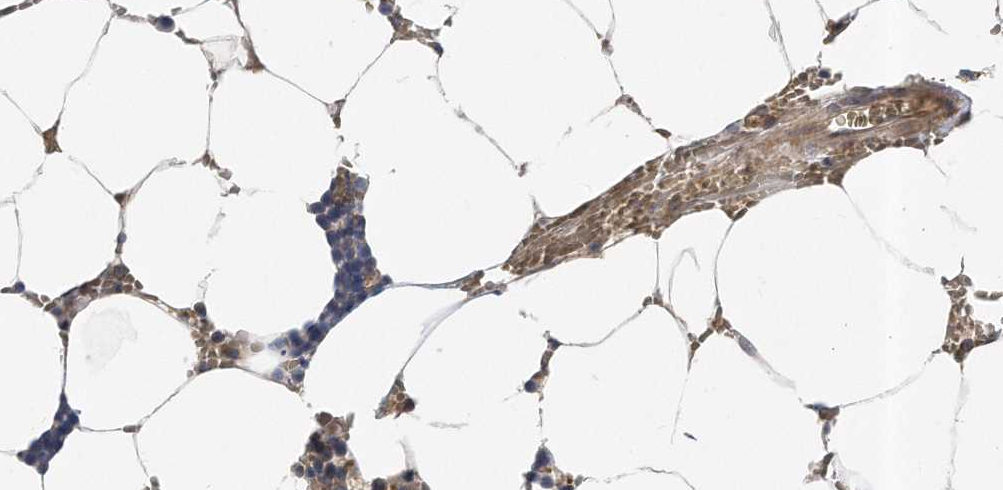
{"staining": {"intensity": "weak", "quantity": "<25%", "location": "cytoplasmic/membranous"}, "tissue": "bone marrow", "cell_type": "Hematopoietic cells", "image_type": "normal", "snomed": [{"axis": "morphology", "description": "Normal tissue, NOS"}, {"axis": "topography", "description": "Bone marrow"}], "caption": "An immunohistochemistry (IHC) image of benign bone marrow is shown. There is no staining in hematopoietic cells of bone marrow. (DAB immunohistochemistry visualized using brightfield microscopy, high magnification).", "gene": "PCDH8", "patient": {"sex": "male", "age": 70}}